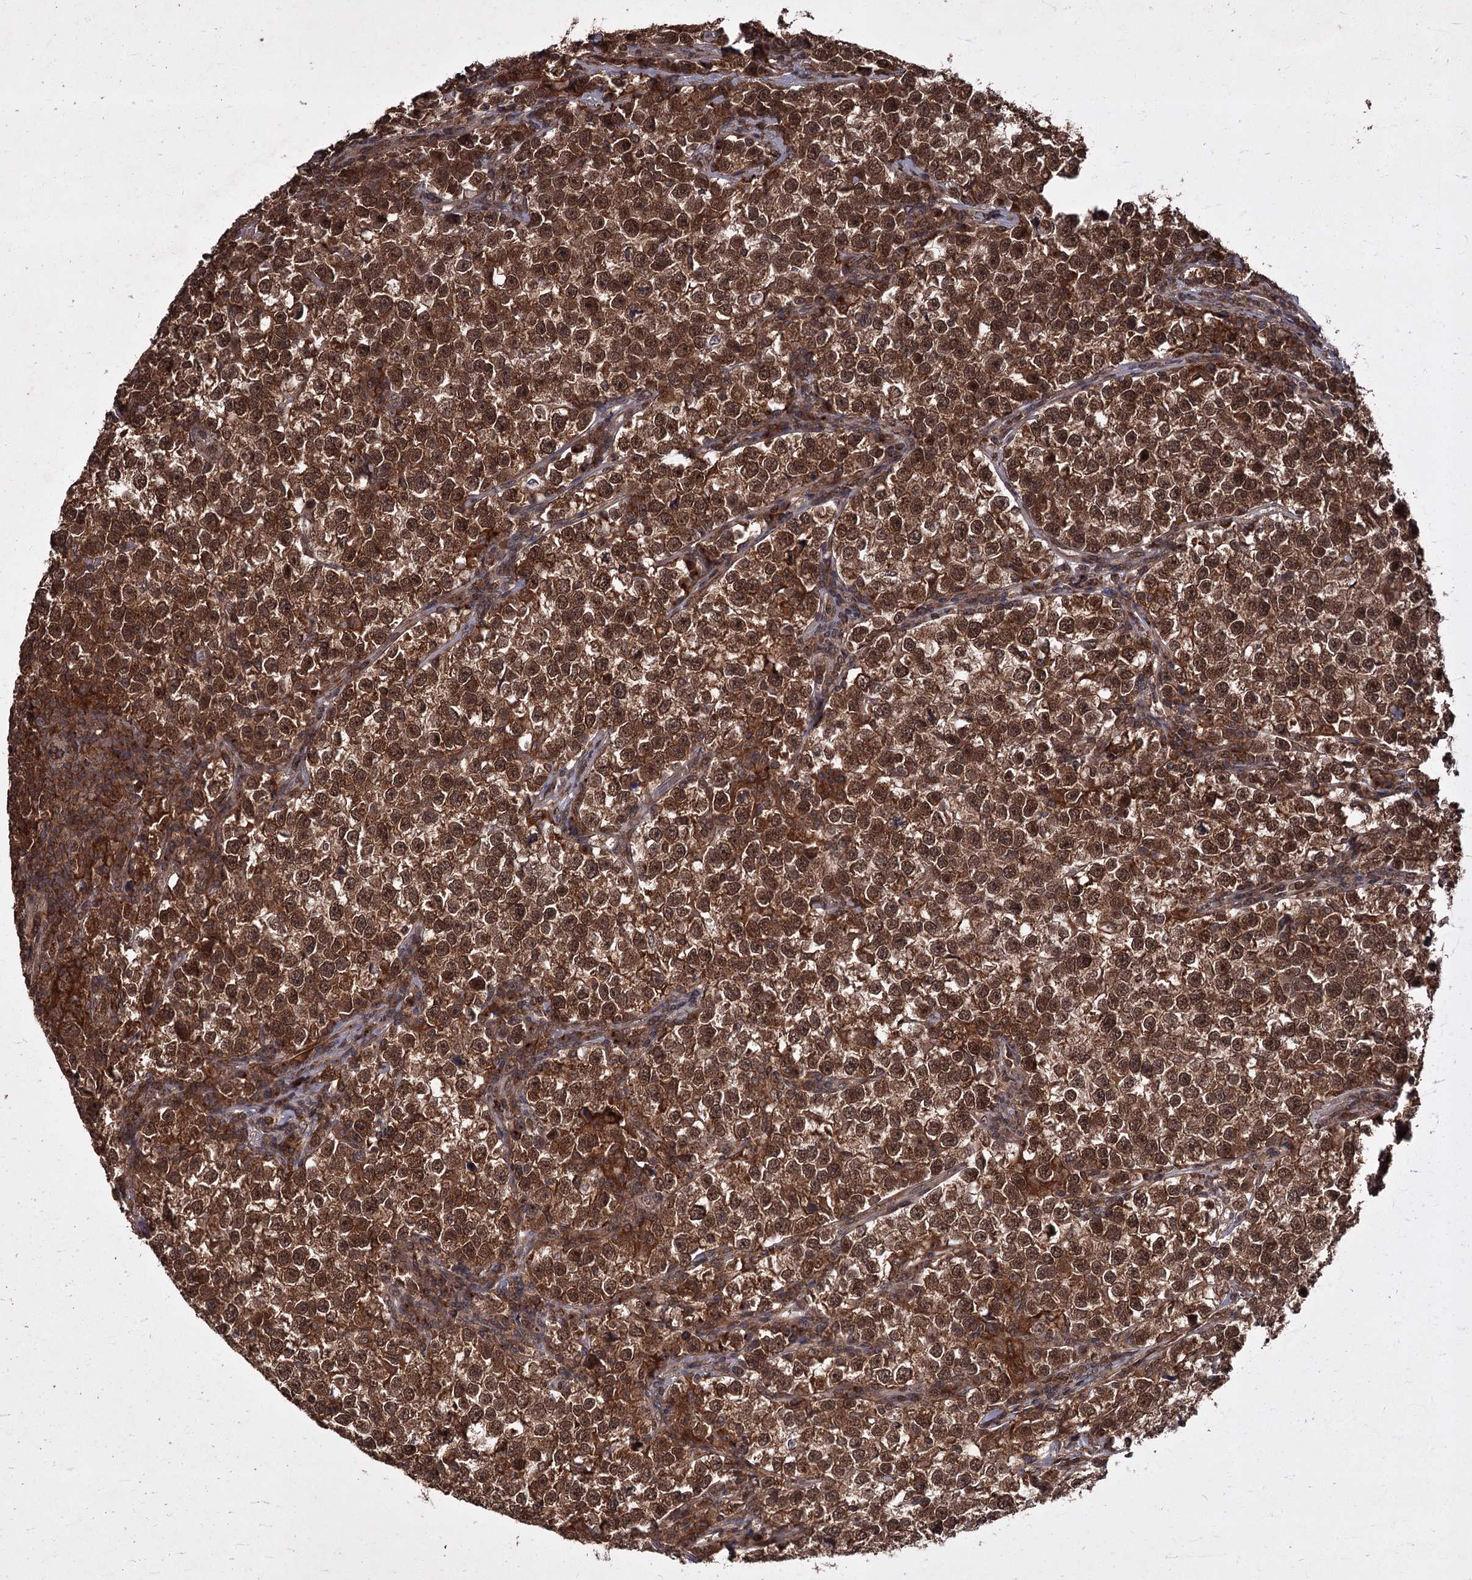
{"staining": {"intensity": "strong", "quantity": ">75%", "location": "cytoplasmic/membranous,nuclear"}, "tissue": "testis cancer", "cell_type": "Tumor cells", "image_type": "cancer", "snomed": [{"axis": "morphology", "description": "Normal tissue, NOS"}, {"axis": "morphology", "description": "Seminoma, NOS"}, {"axis": "topography", "description": "Testis"}], "caption": "DAB immunohistochemical staining of testis cancer (seminoma) reveals strong cytoplasmic/membranous and nuclear protein staining in approximately >75% of tumor cells.", "gene": "TBC1D23", "patient": {"sex": "male", "age": 43}}